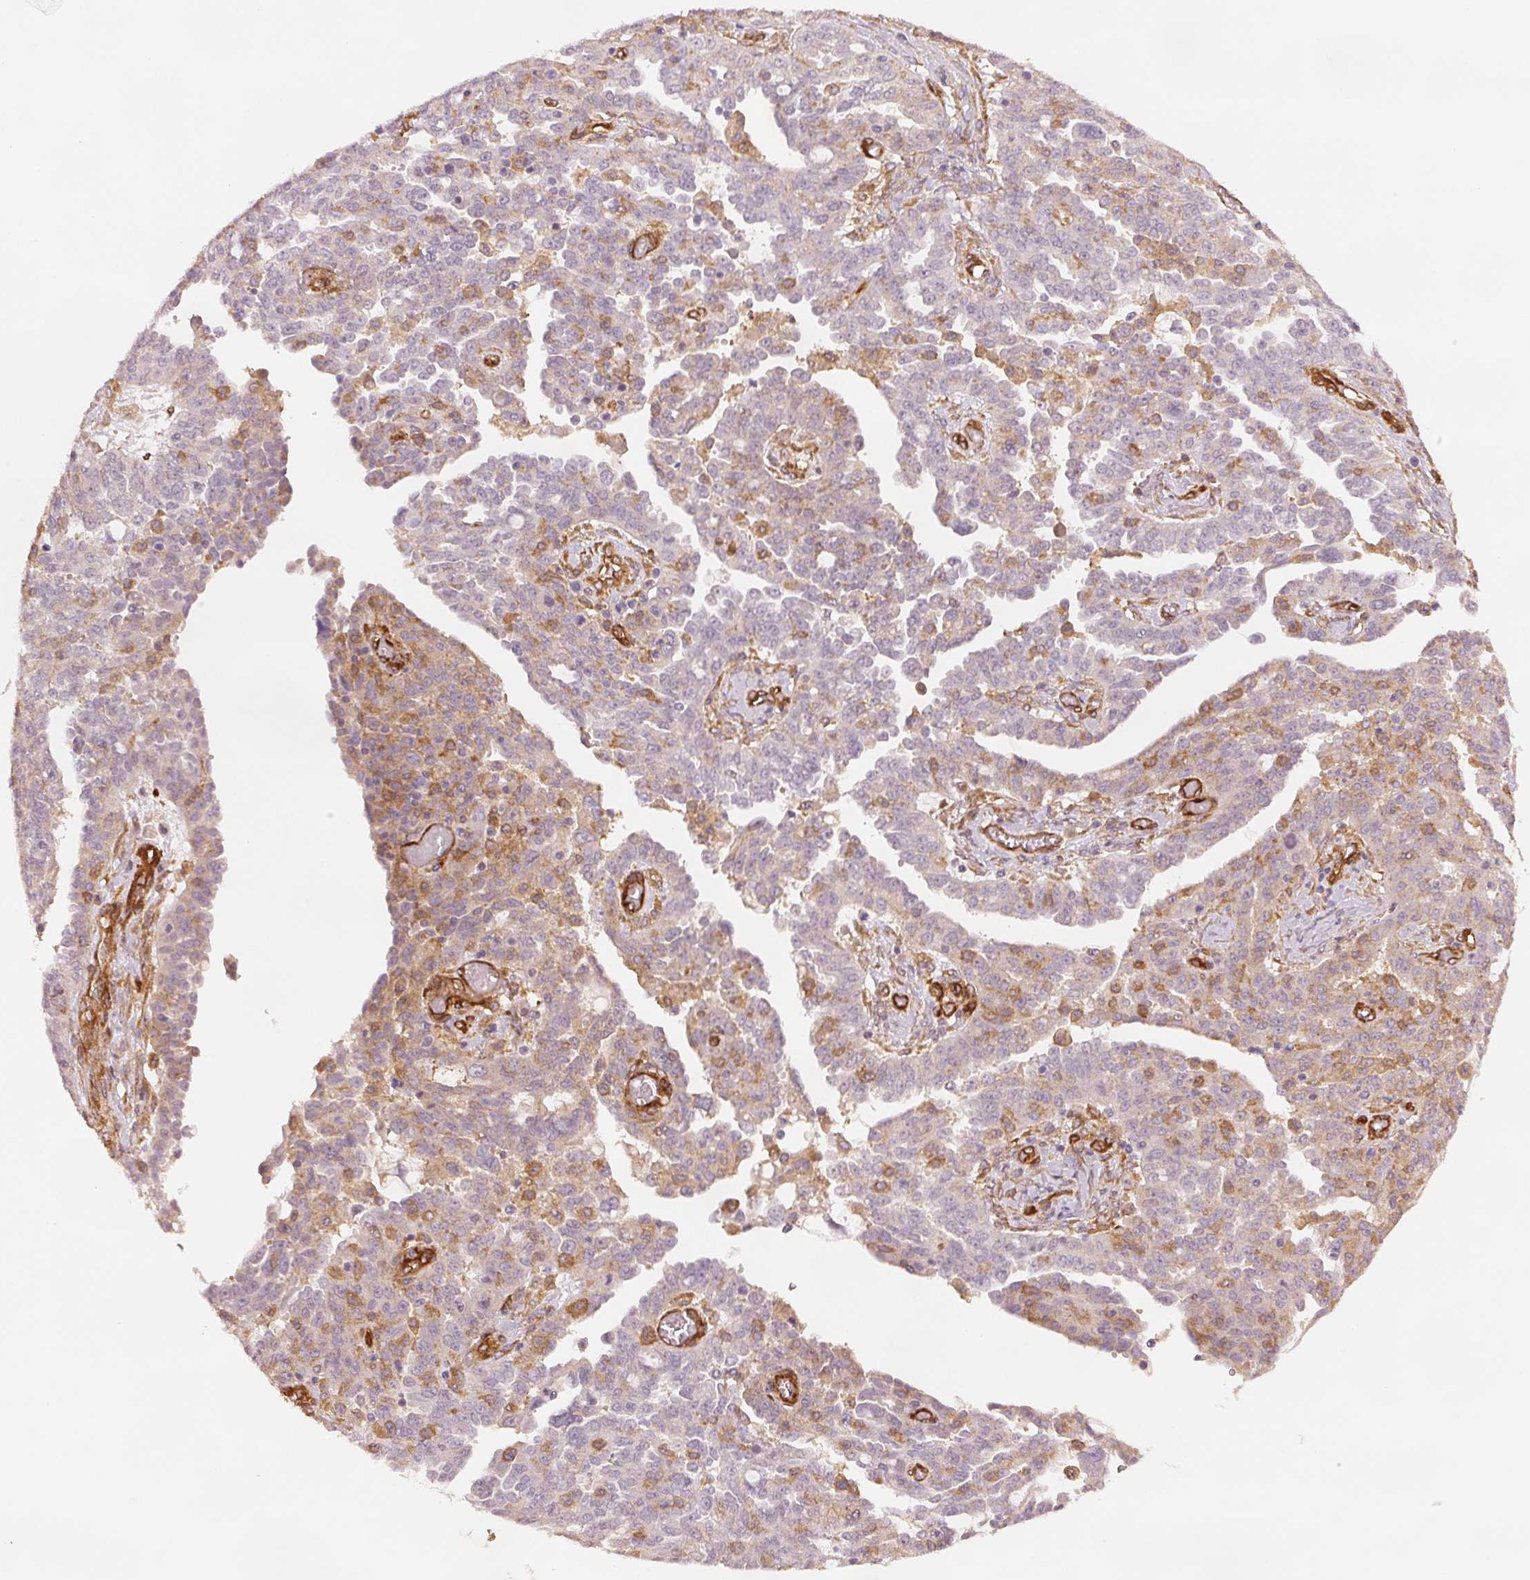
{"staining": {"intensity": "weak", "quantity": "25%-75%", "location": "cytoplasmic/membranous"}, "tissue": "ovarian cancer", "cell_type": "Tumor cells", "image_type": "cancer", "snomed": [{"axis": "morphology", "description": "Cystadenocarcinoma, serous, NOS"}, {"axis": "topography", "description": "Ovary"}], "caption": "Human ovarian cancer (serous cystadenocarcinoma) stained with a brown dye demonstrates weak cytoplasmic/membranous positive expression in about 25%-75% of tumor cells.", "gene": "DIAPH2", "patient": {"sex": "female", "age": 67}}